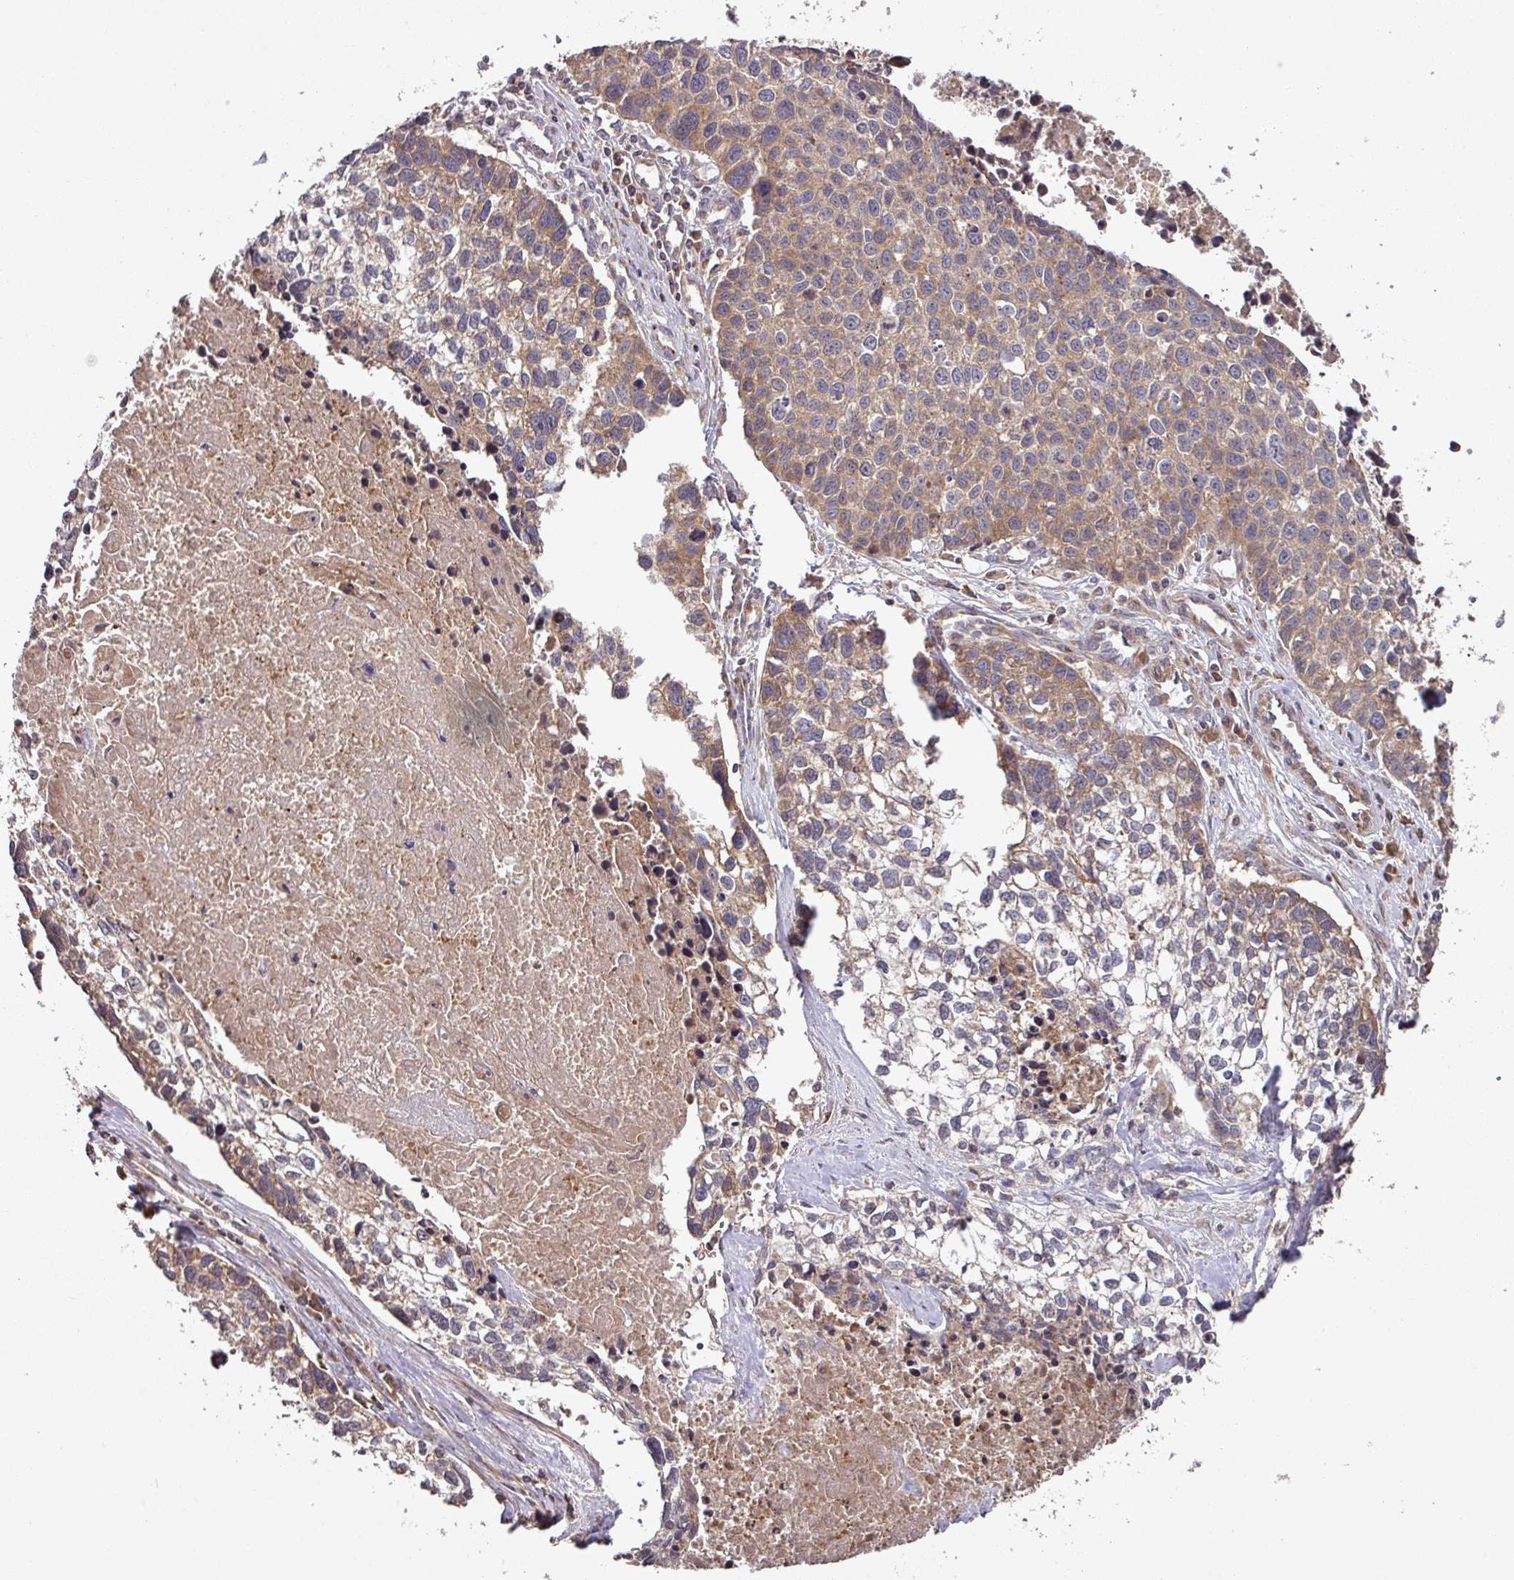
{"staining": {"intensity": "moderate", "quantity": "25%-75%", "location": "cytoplasmic/membranous"}, "tissue": "lung cancer", "cell_type": "Tumor cells", "image_type": "cancer", "snomed": [{"axis": "morphology", "description": "Squamous cell carcinoma, NOS"}, {"axis": "topography", "description": "Lung"}], "caption": "Squamous cell carcinoma (lung) stained with a brown dye demonstrates moderate cytoplasmic/membranous positive expression in approximately 25%-75% of tumor cells.", "gene": "MRRF", "patient": {"sex": "male", "age": 74}}